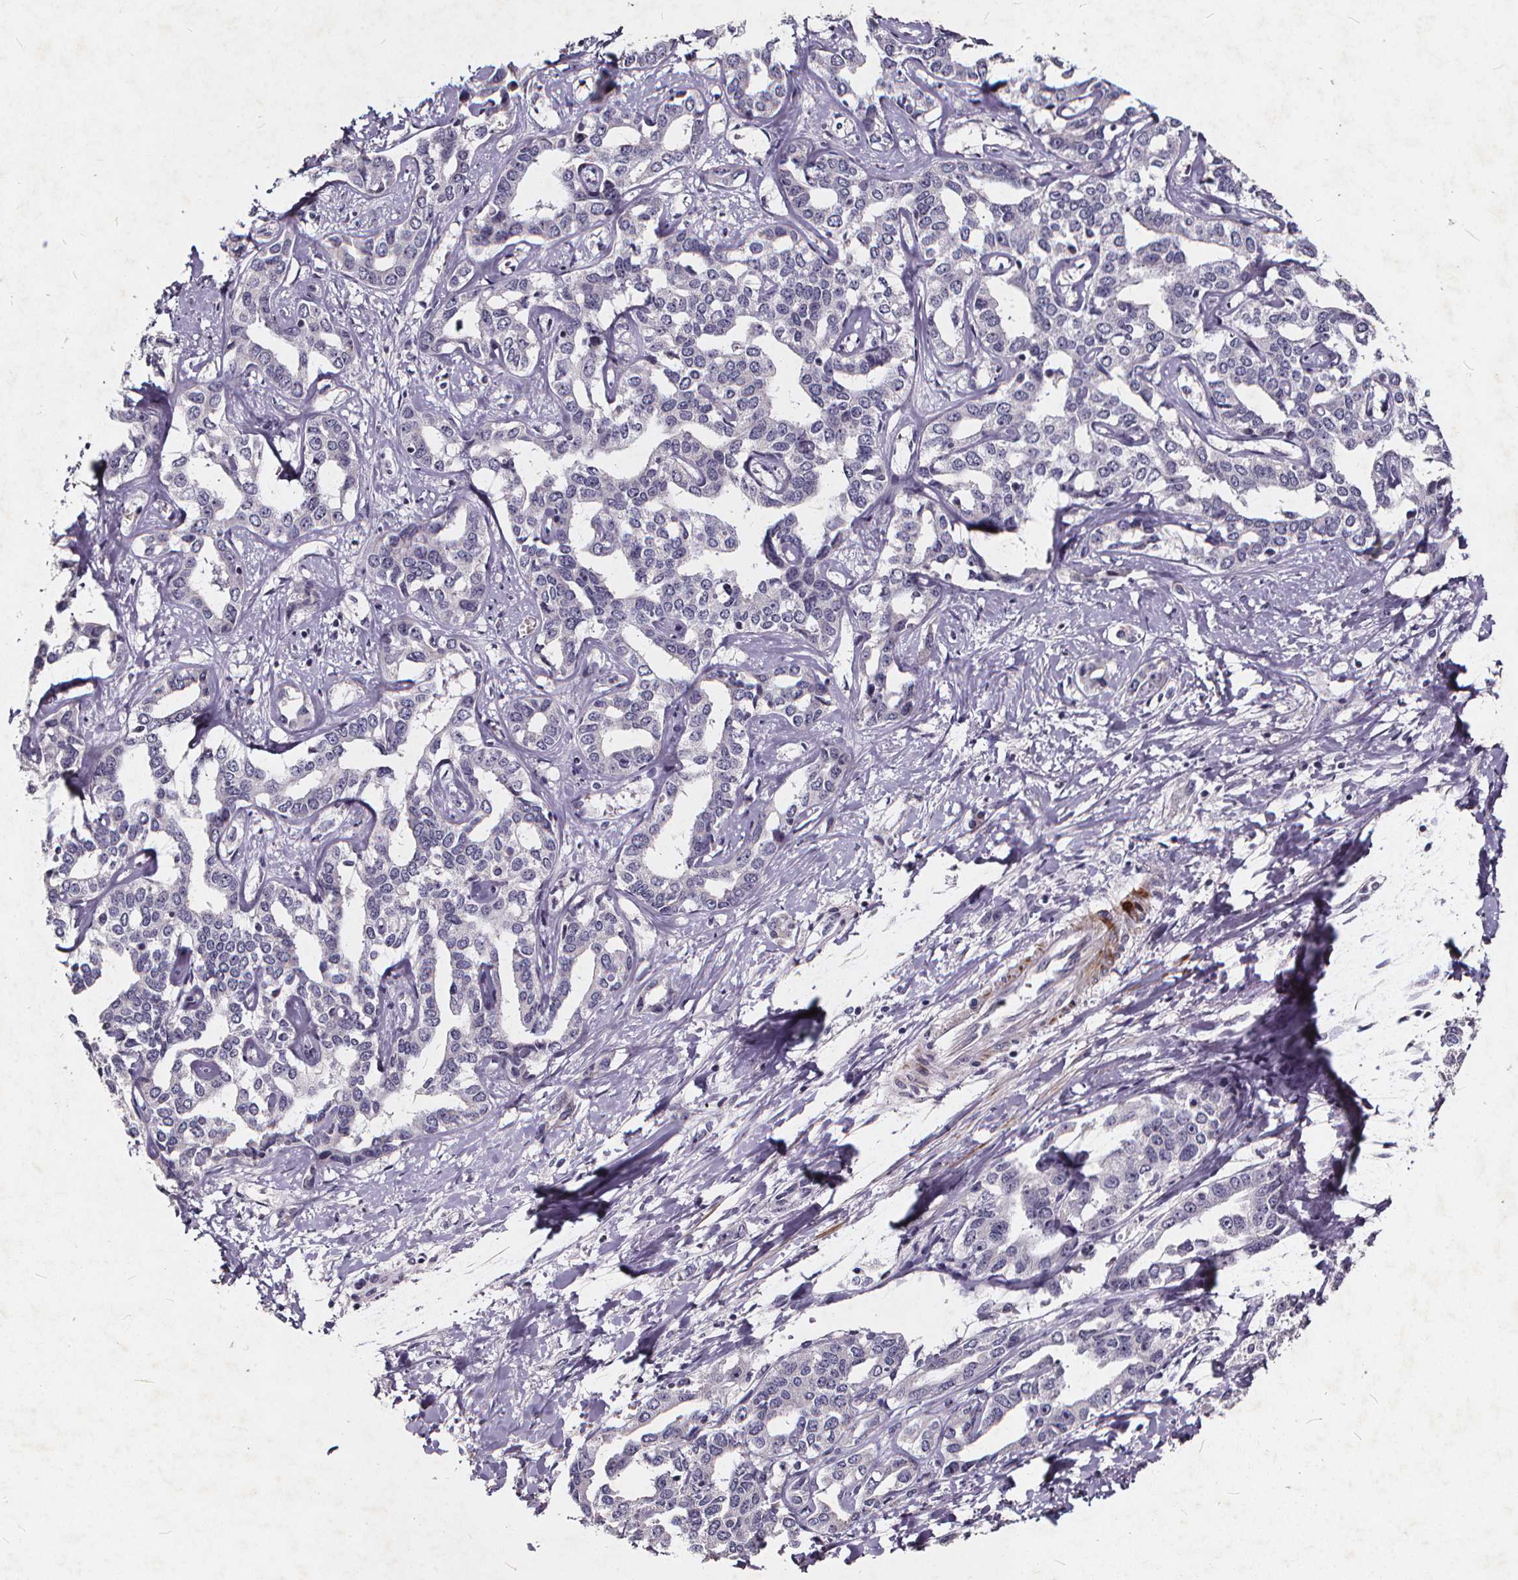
{"staining": {"intensity": "negative", "quantity": "none", "location": "none"}, "tissue": "liver cancer", "cell_type": "Tumor cells", "image_type": "cancer", "snomed": [{"axis": "morphology", "description": "Cholangiocarcinoma"}, {"axis": "topography", "description": "Liver"}], "caption": "Cholangiocarcinoma (liver) stained for a protein using immunohistochemistry shows no staining tumor cells.", "gene": "TSPAN14", "patient": {"sex": "male", "age": 59}}